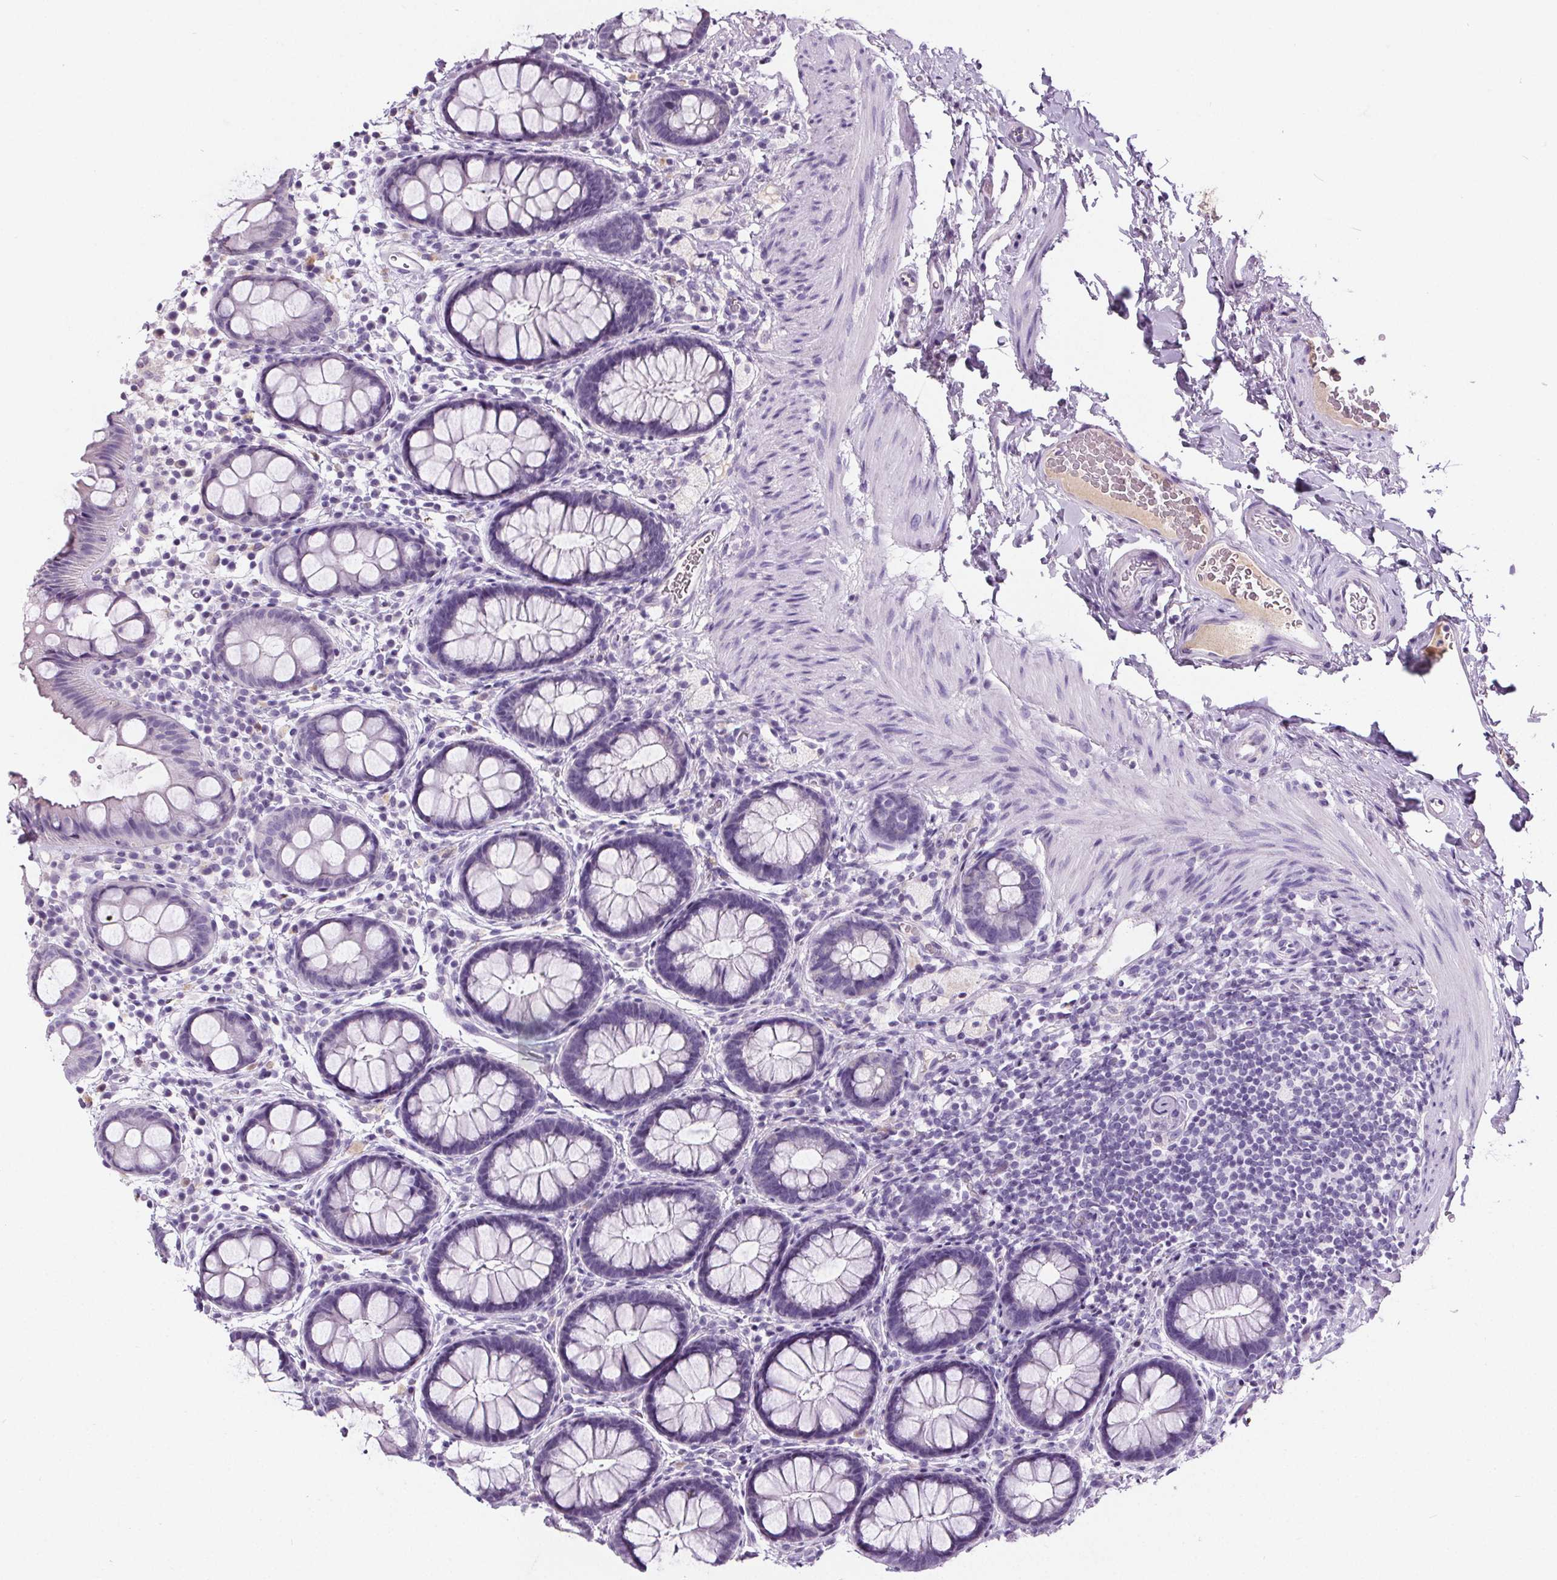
{"staining": {"intensity": "negative", "quantity": "none", "location": "none"}, "tissue": "rectum", "cell_type": "Glandular cells", "image_type": "normal", "snomed": [{"axis": "morphology", "description": "Normal tissue, NOS"}, {"axis": "topography", "description": "Rectum"}, {"axis": "topography", "description": "Peripheral nerve tissue"}], "caption": "Immunohistochemistry histopathology image of benign rectum: human rectum stained with DAB (3,3'-diaminobenzidine) shows no significant protein positivity in glandular cells. Brightfield microscopy of immunohistochemistry stained with DAB (3,3'-diaminobenzidine) (brown) and hematoxylin (blue), captured at high magnification.", "gene": "CD5L", "patient": {"sex": "female", "age": 69}}